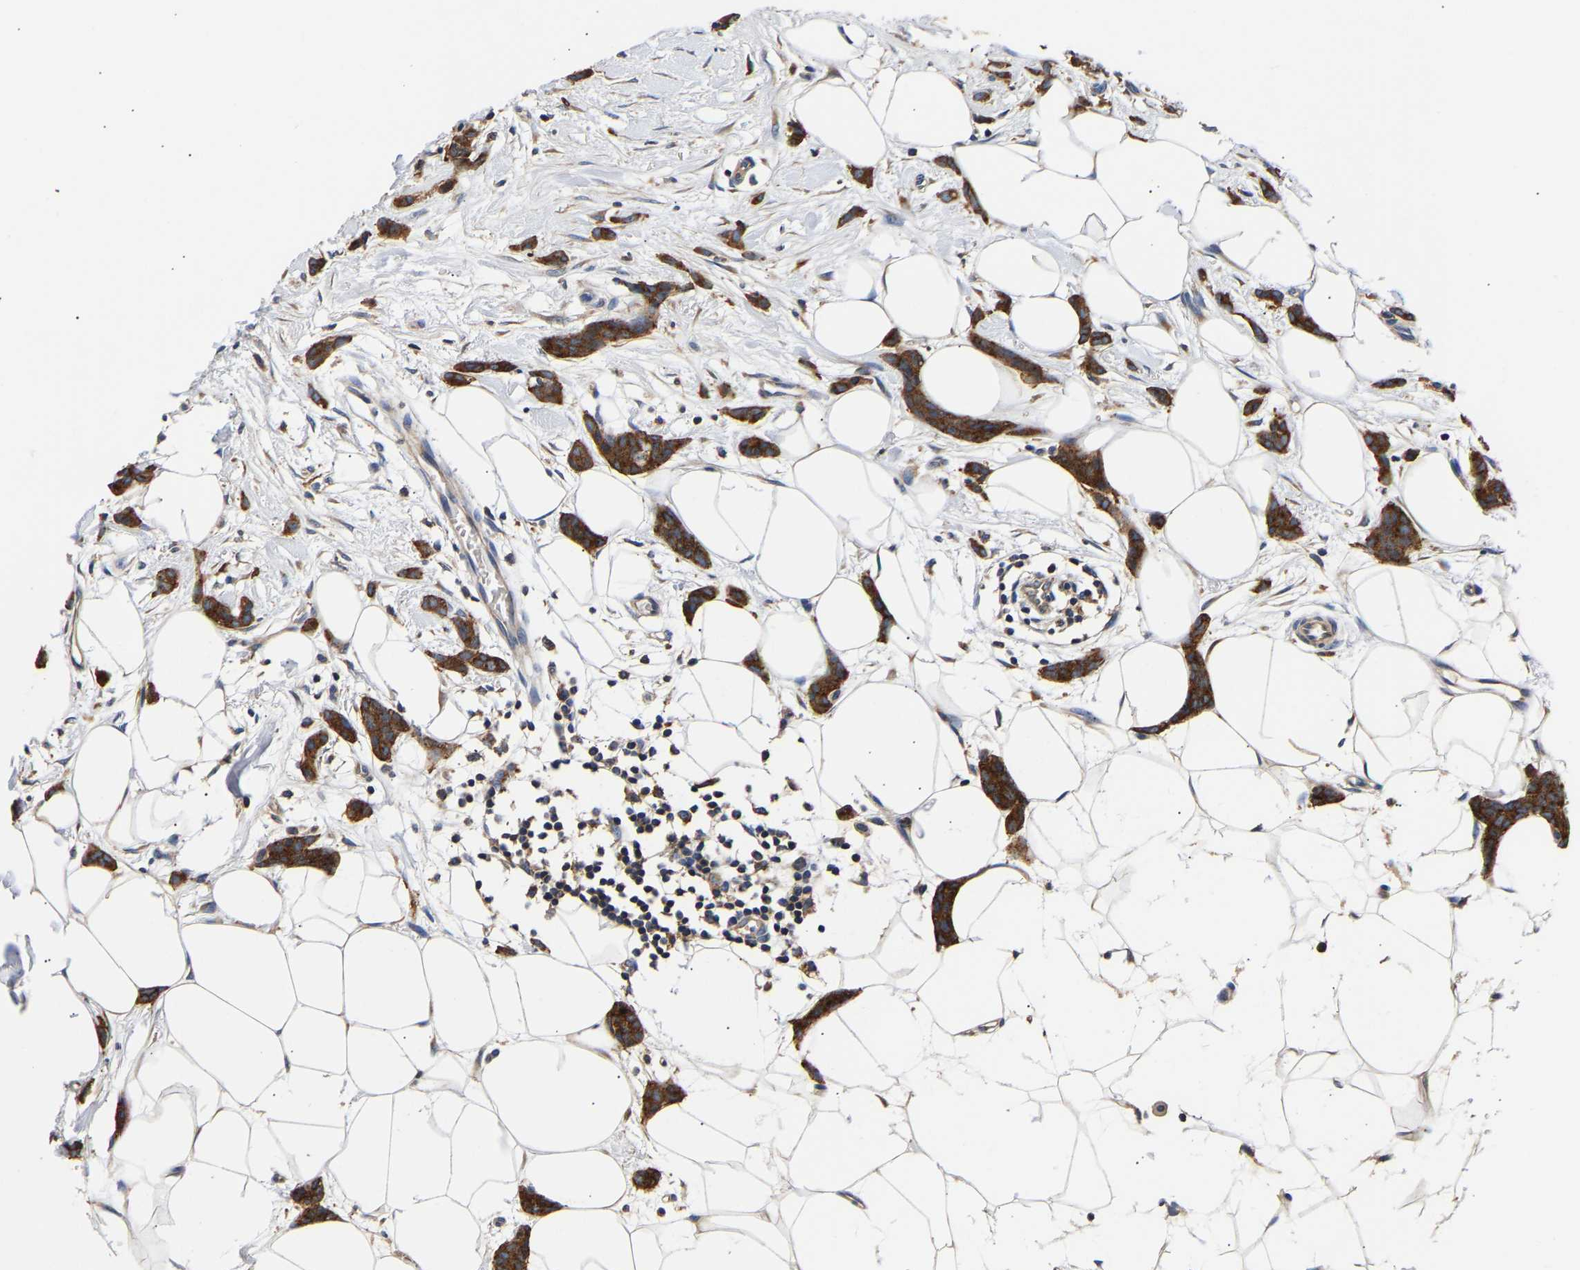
{"staining": {"intensity": "strong", "quantity": ">75%", "location": "cytoplasmic/membranous"}, "tissue": "breast cancer", "cell_type": "Tumor cells", "image_type": "cancer", "snomed": [{"axis": "morphology", "description": "Lobular carcinoma"}, {"axis": "topography", "description": "Skin"}, {"axis": "topography", "description": "Breast"}], "caption": "Tumor cells show strong cytoplasmic/membranous staining in approximately >75% of cells in lobular carcinoma (breast).", "gene": "LRBA", "patient": {"sex": "female", "age": 46}}